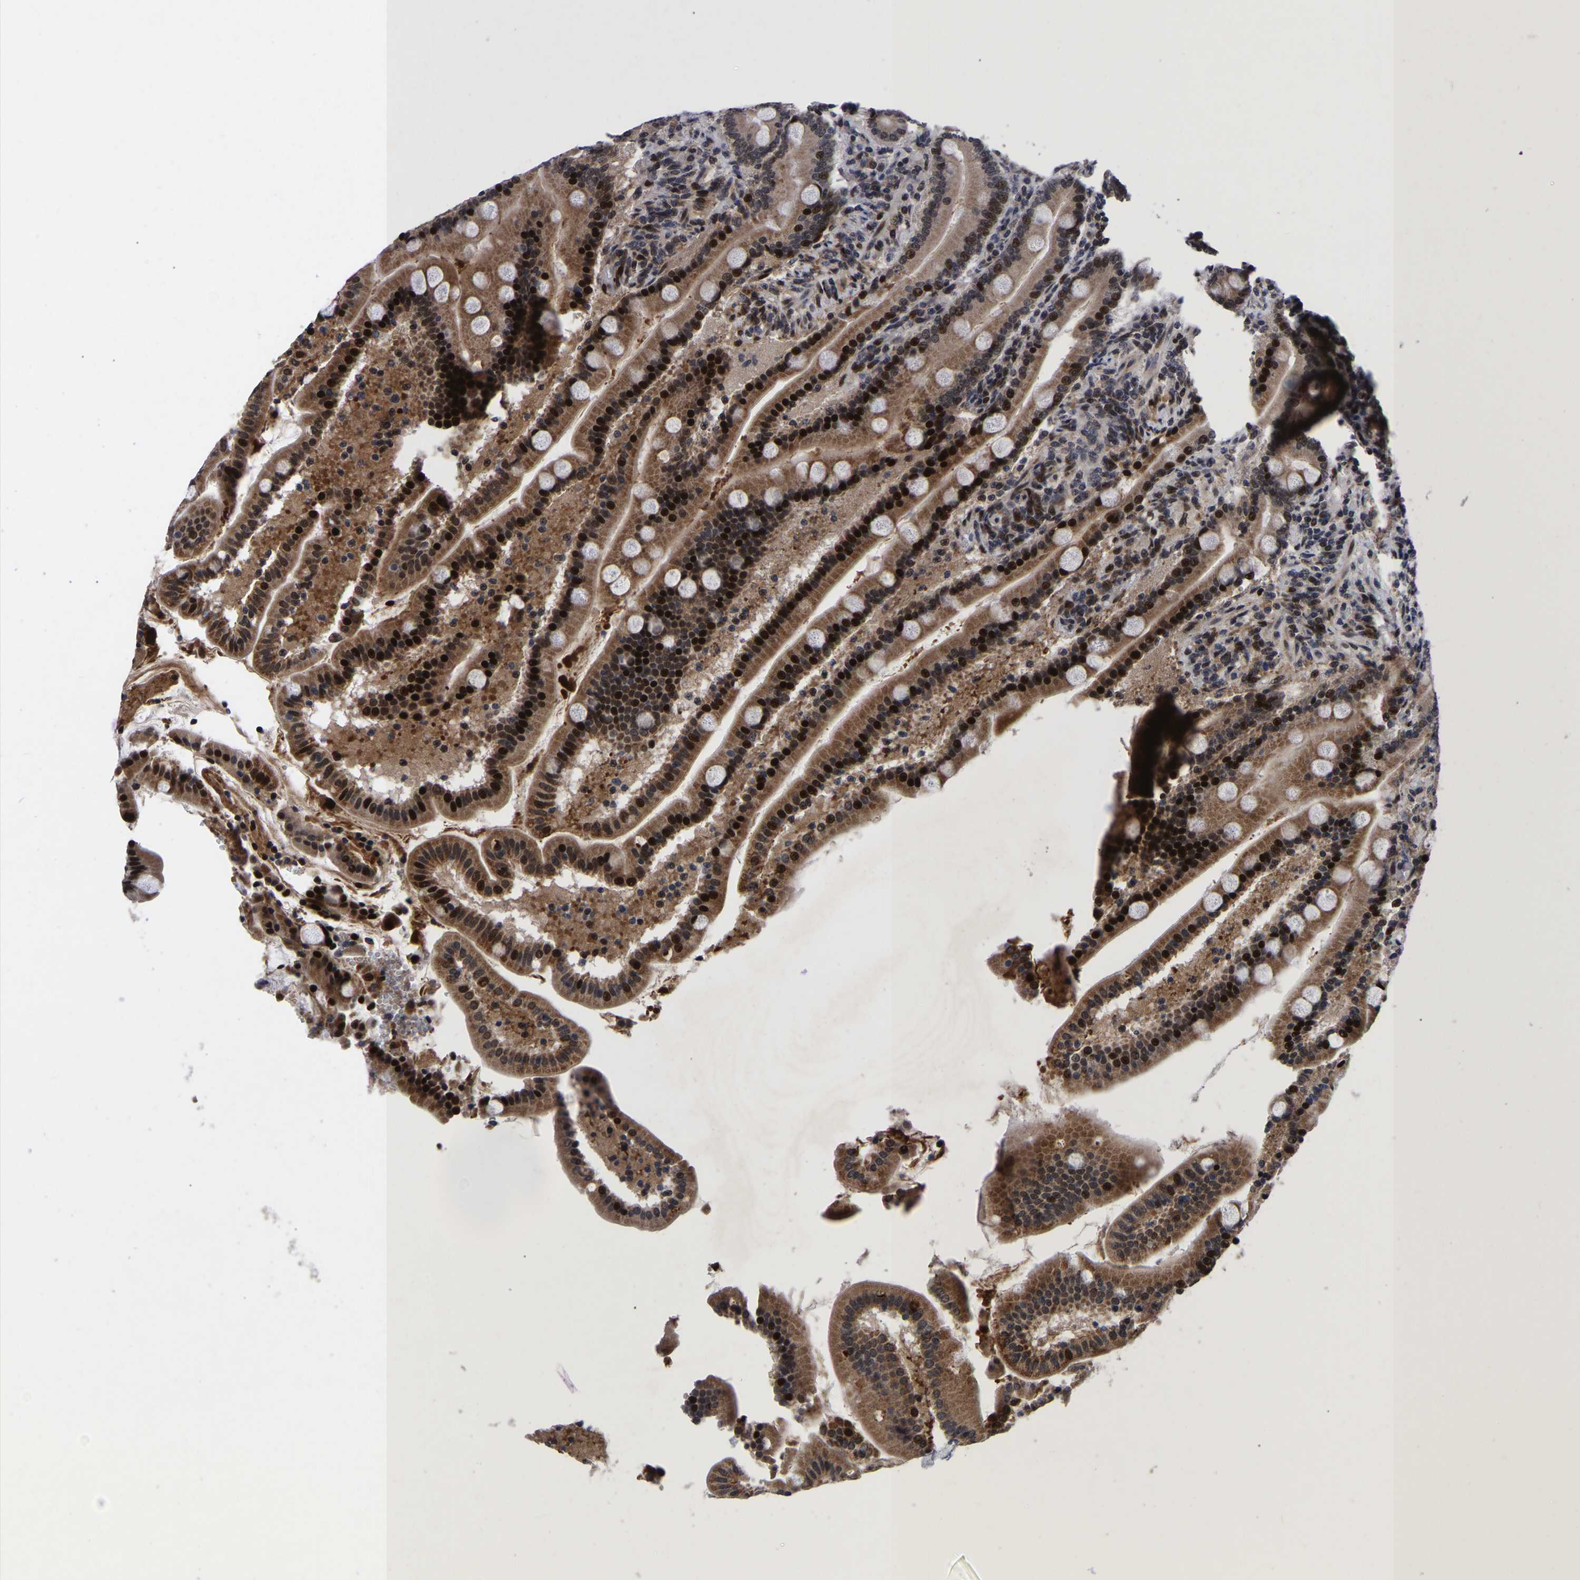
{"staining": {"intensity": "strong", "quantity": ">75%", "location": "cytoplasmic/membranous,nuclear"}, "tissue": "duodenum", "cell_type": "Glandular cells", "image_type": "normal", "snomed": [{"axis": "morphology", "description": "Normal tissue, NOS"}, {"axis": "topography", "description": "Duodenum"}], "caption": "A high amount of strong cytoplasmic/membranous,nuclear positivity is seen in about >75% of glandular cells in unremarkable duodenum.", "gene": "JUNB", "patient": {"sex": "male", "age": 54}}